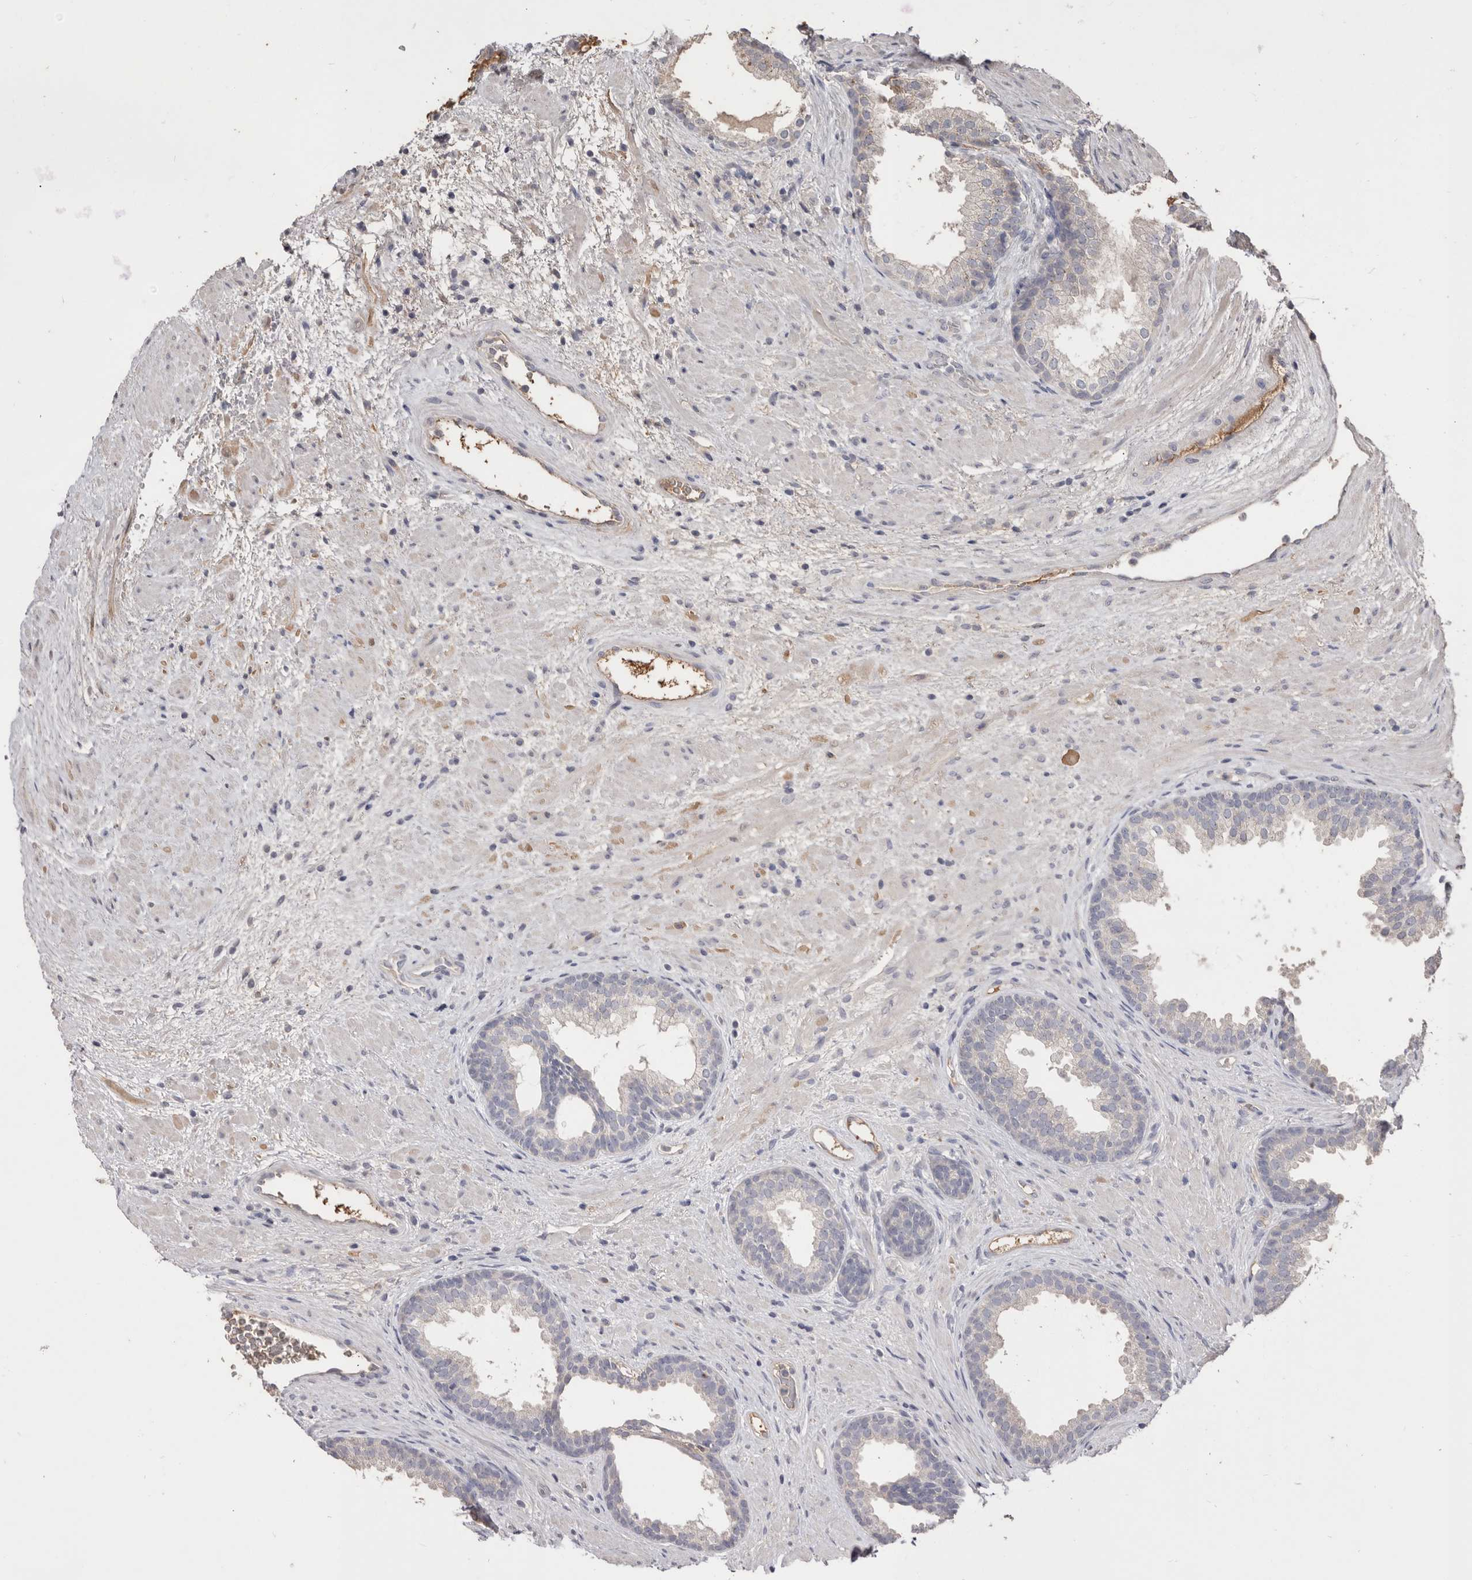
{"staining": {"intensity": "negative", "quantity": "none", "location": "none"}, "tissue": "prostate", "cell_type": "Glandular cells", "image_type": "normal", "snomed": [{"axis": "morphology", "description": "Normal tissue, NOS"}, {"axis": "topography", "description": "Prostate"}], "caption": "This is an immunohistochemistry (IHC) micrograph of benign prostate. There is no expression in glandular cells.", "gene": "HCAR2", "patient": {"sex": "male", "age": 76}}